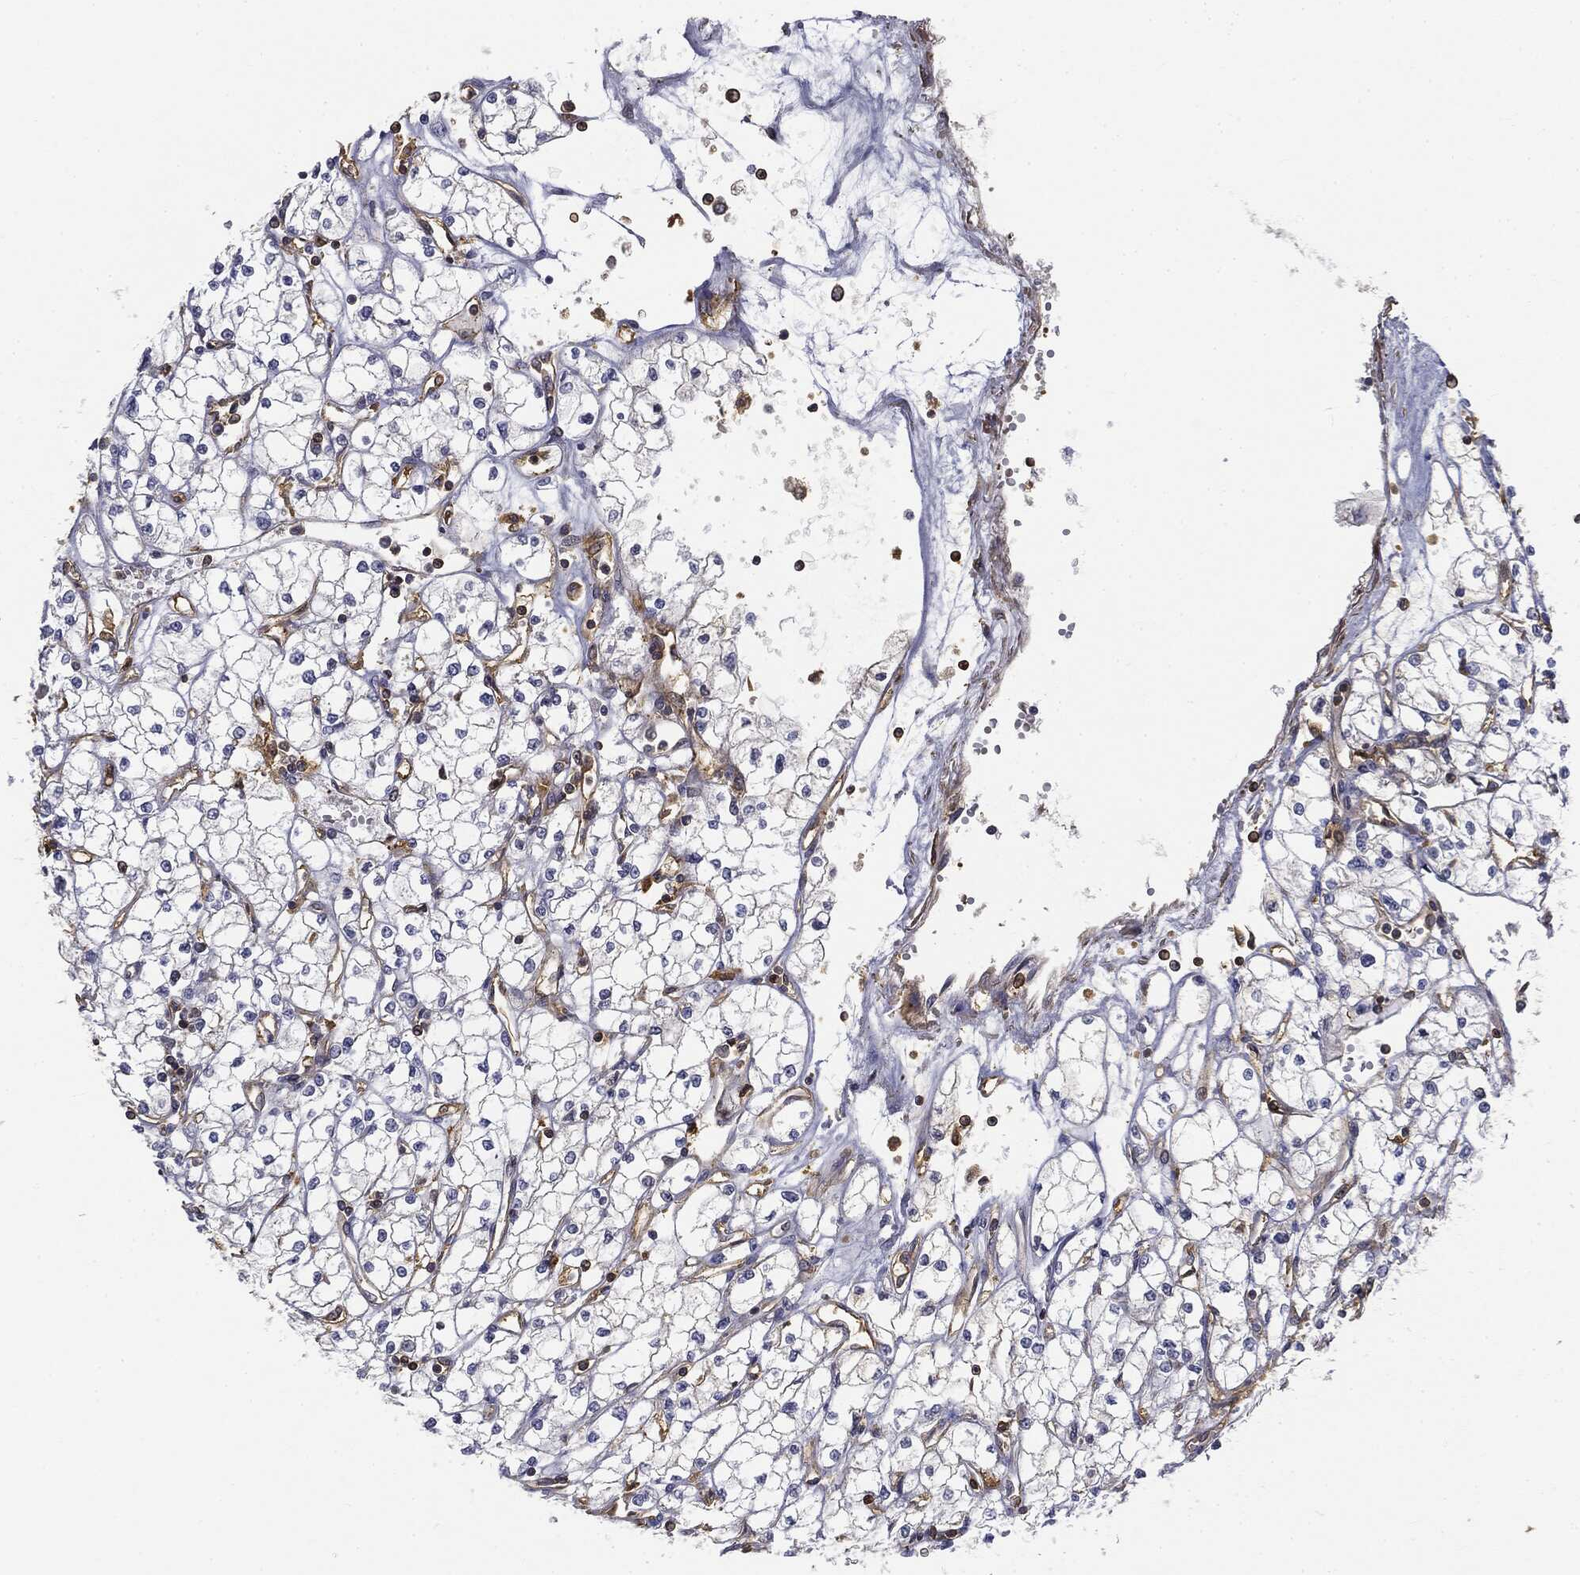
{"staining": {"intensity": "negative", "quantity": "none", "location": "none"}, "tissue": "renal cancer", "cell_type": "Tumor cells", "image_type": "cancer", "snomed": [{"axis": "morphology", "description": "Adenocarcinoma, NOS"}, {"axis": "topography", "description": "Kidney"}], "caption": "Immunohistochemical staining of human renal cancer (adenocarcinoma) exhibits no significant expression in tumor cells.", "gene": "WDR1", "patient": {"sex": "male", "age": 67}}